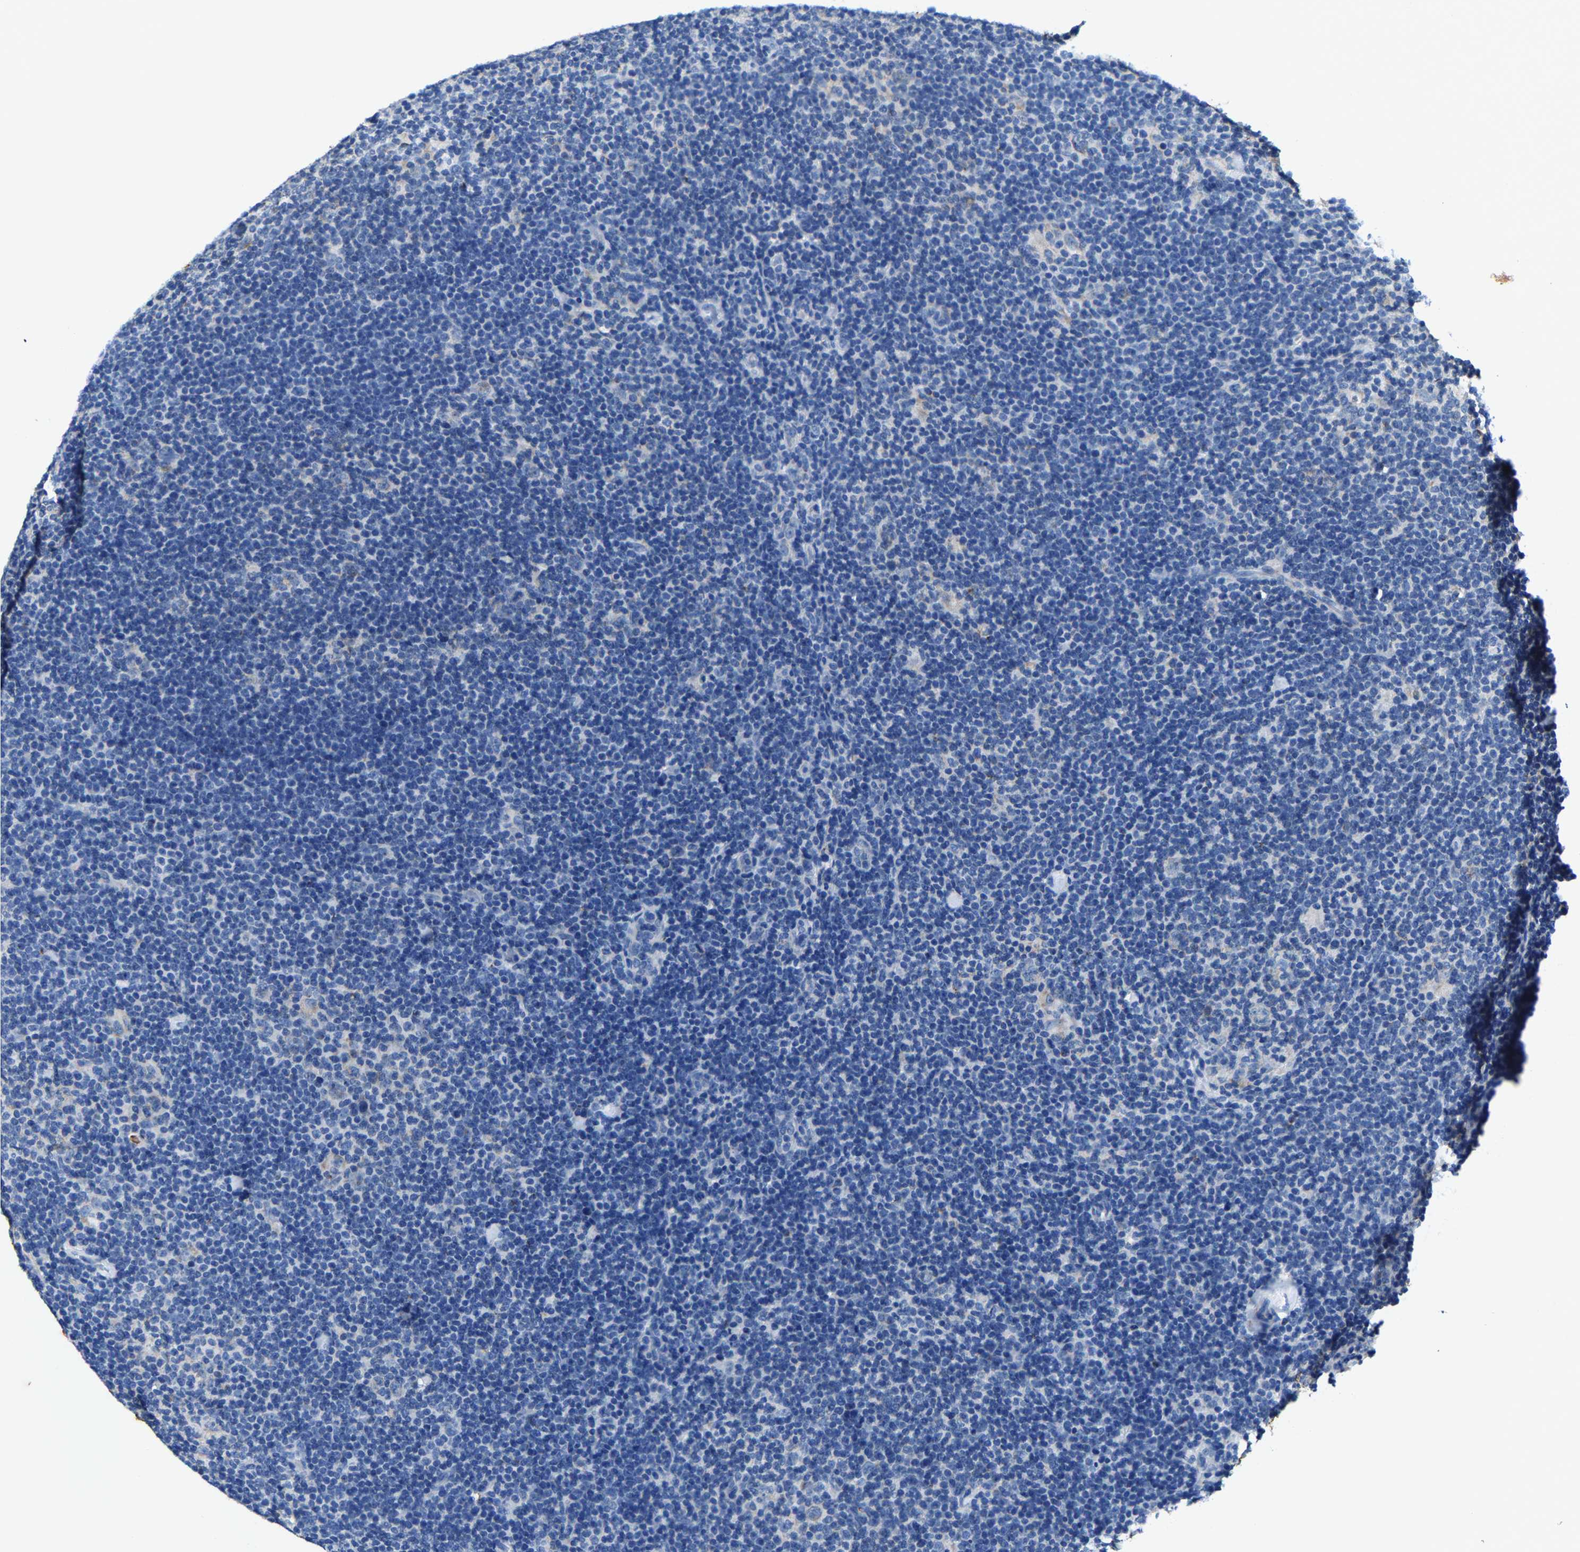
{"staining": {"intensity": "negative", "quantity": "none", "location": "none"}, "tissue": "lymphoma", "cell_type": "Tumor cells", "image_type": "cancer", "snomed": [{"axis": "morphology", "description": "Hodgkin's disease, NOS"}, {"axis": "topography", "description": "Lymph node"}], "caption": "A high-resolution image shows IHC staining of Hodgkin's disease, which displays no significant positivity in tumor cells.", "gene": "SLC25A25", "patient": {"sex": "female", "age": 57}}